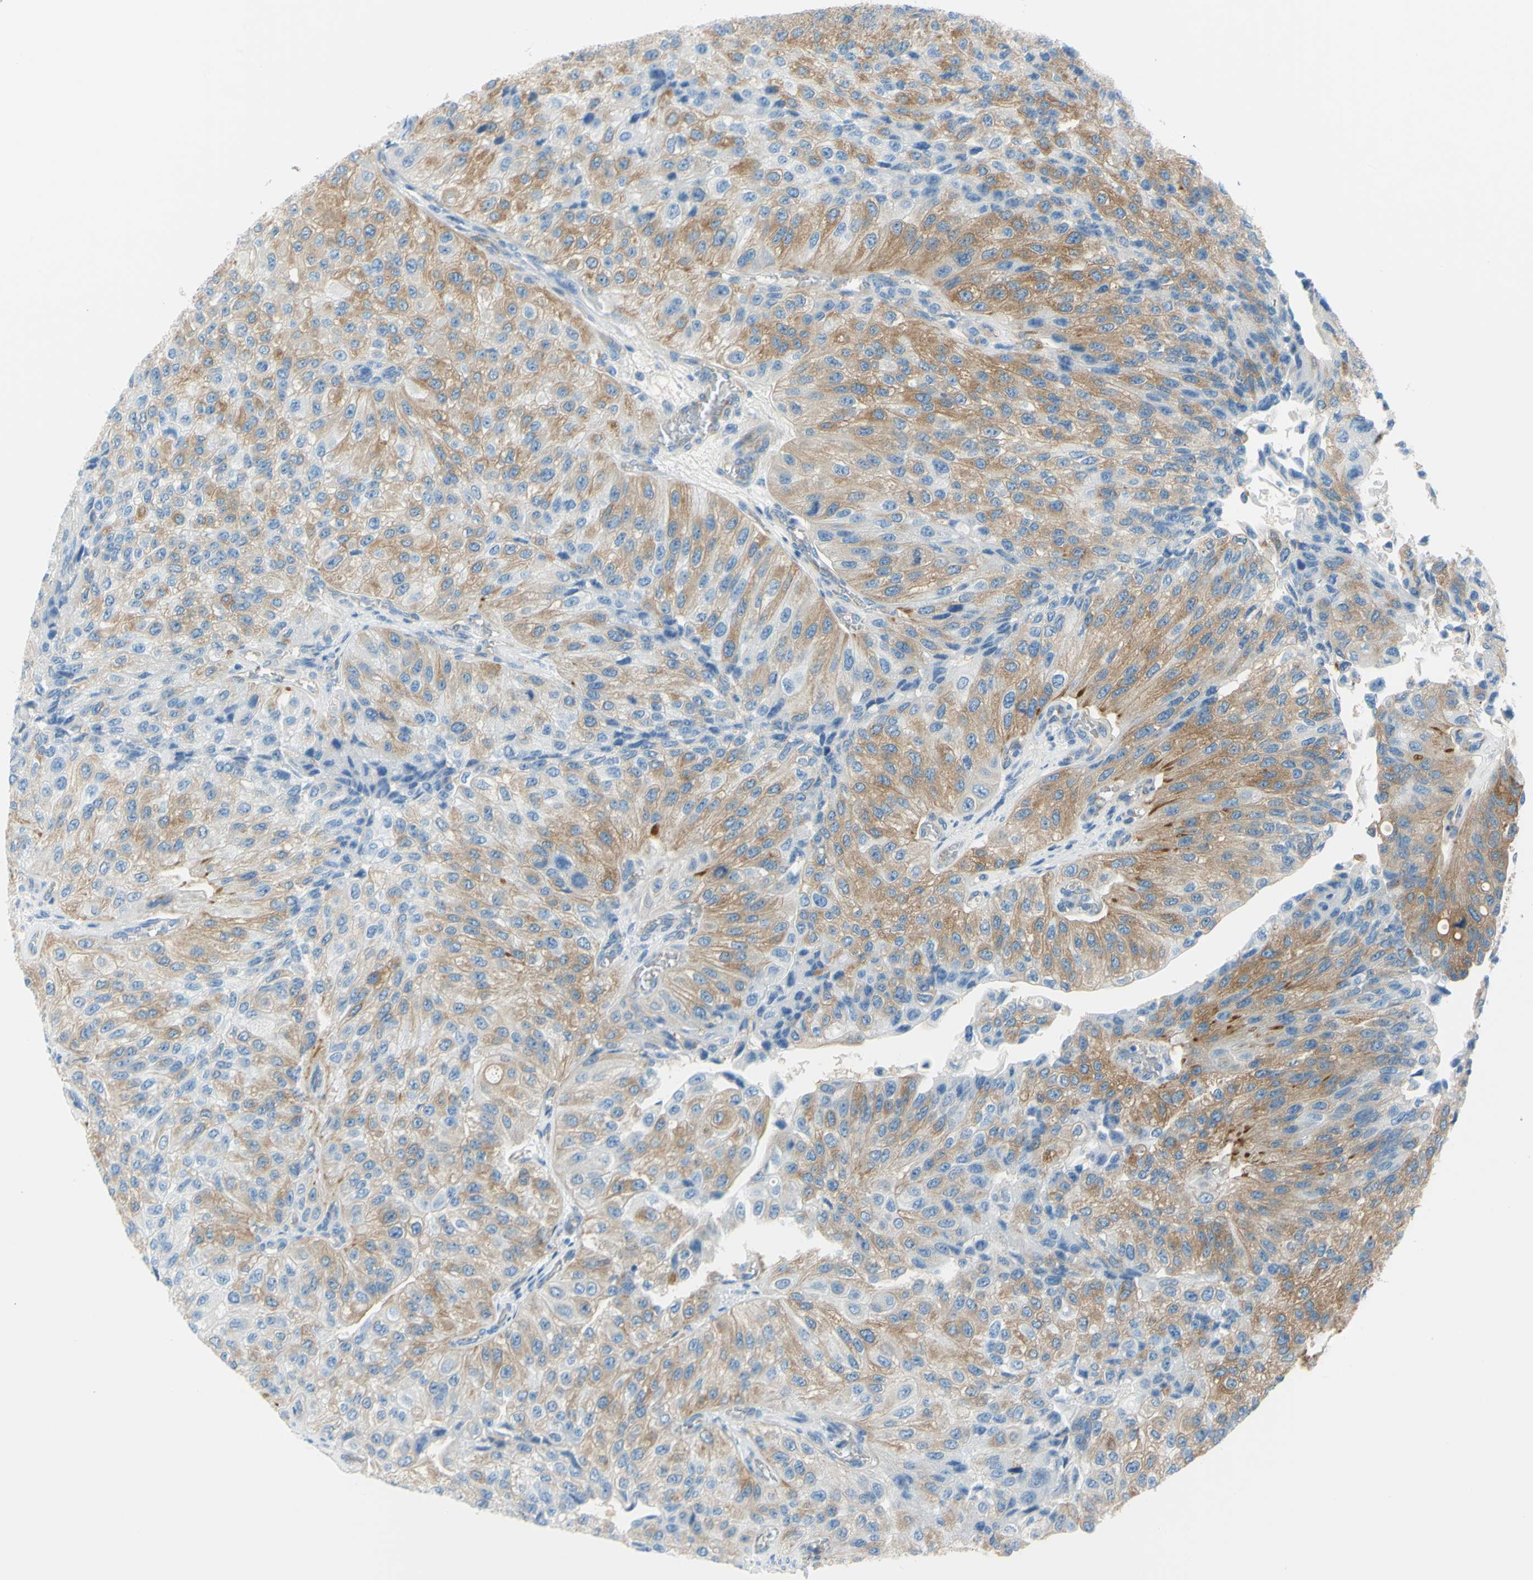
{"staining": {"intensity": "moderate", "quantity": "25%-75%", "location": "cytoplasmic/membranous"}, "tissue": "urothelial cancer", "cell_type": "Tumor cells", "image_type": "cancer", "snomed": [{"axis": "morphology", "description": "Urothelial carcinoma, High grade"}, {"axis": "topography", "description": "Kidney"}, {"axis": "topography", "description": "Urinary bladder"}], "caption": "The histopathology image displays staining of urothelial cancer, revealing moderate cytoplasmic/membranous protein staining (brown color) within tumor cells. (DAB (3,3'-diaminobenzidine) = brown stain, brightfield microscopy at high magnification).", "gene": "FRMD4B", "patient": {"sex": "male", "age": 77}}